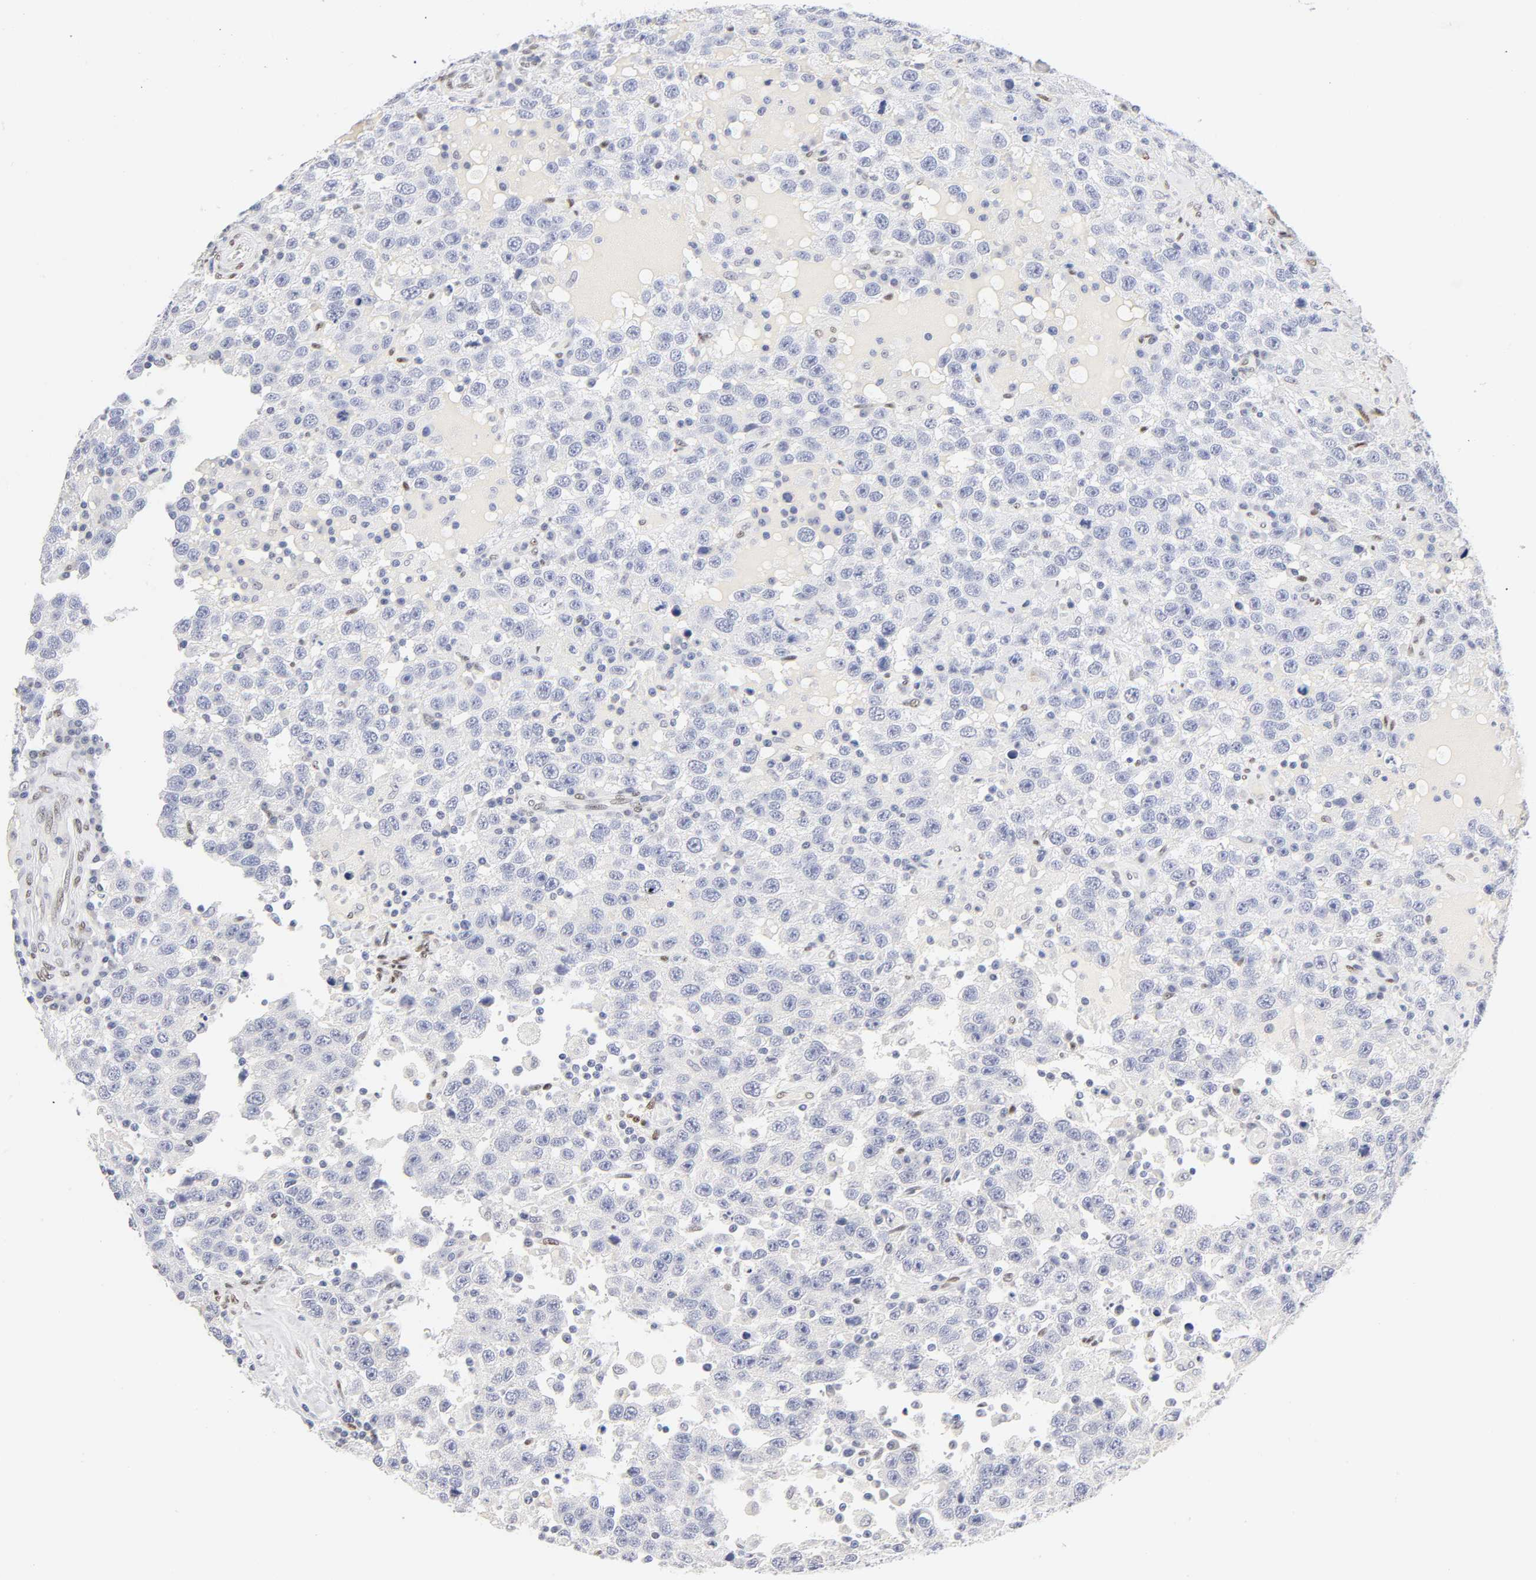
{"staining": {"intensity": "negative", "quantity": "none", "location": "none"}, "tissue": "testis cancer", "cell_type": "Tumor cells", "image_type": "cancer", "snomed": [{"axis": "morphology", "description": "Seminoma, NOS"}, {"axis": "topography", "description": "Testis"}], "caption": "Testis seminoma stained for a protein using immunohistochemistry (IHC) displays no expression tumor cells.", "gene": "NFIC", "patient": {"sex": "male", "age": 41}}